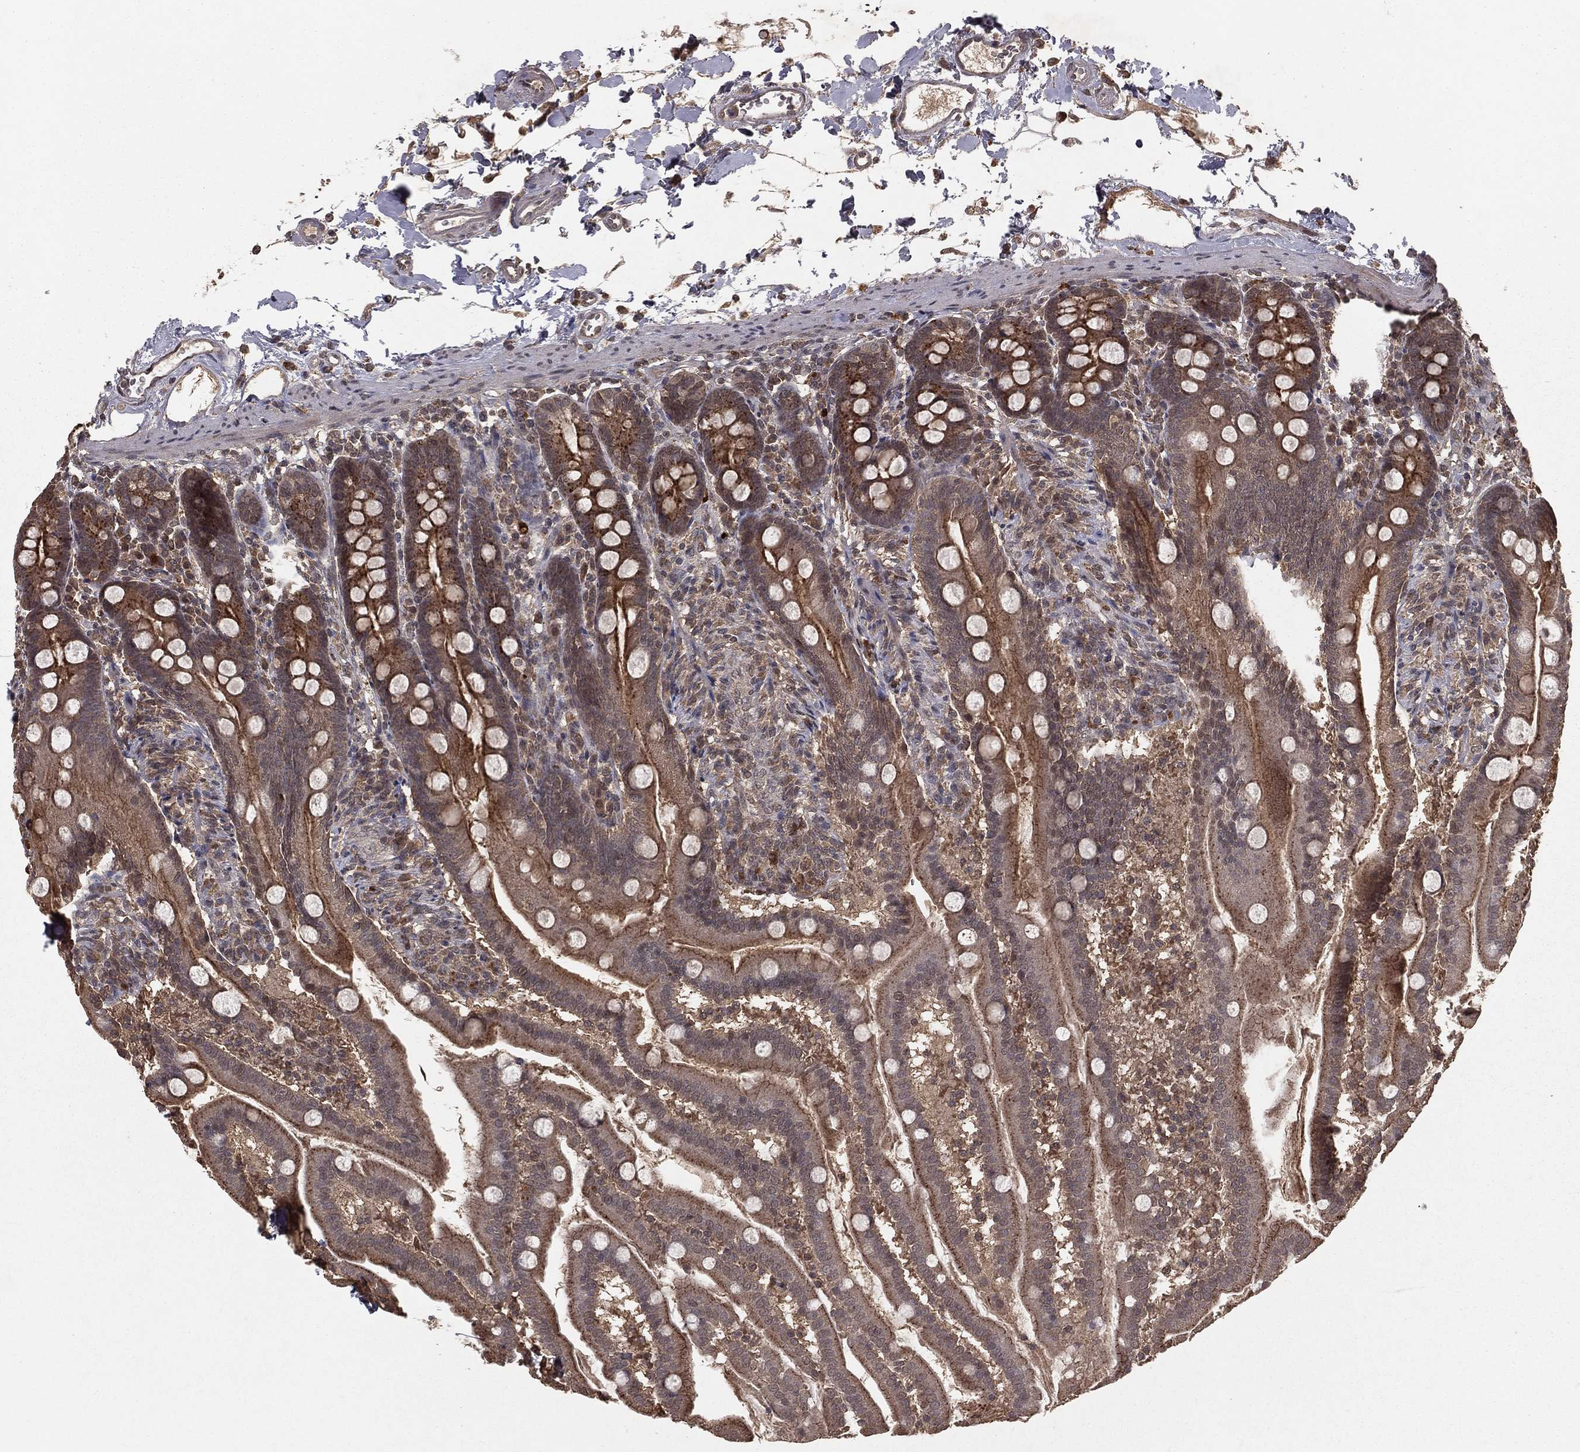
{"staining": {"intensity": "moderate", "quantity": ">75%", "location": "cytoplasmic/membranous"}, "tissue": "small intestine", "cell_type": "Glandular cells", "image_type": "normal", "snomed": [{"axis": "morphology", "description": "Normal tissue, NOS"}, {"axis": "topography", "description": "Small intestine"}], "caption": "Immunohistochemistry (IHC) micrograph of normal small intestine: human small intestine stained using immunohistochemistry (IHC) exhibits medium levels of moderate protein expression localized specifically in the cytoplasmic/membranous of glandular cells, appearing as a cytoplasmic/membranous brown color.", "gene": "ZDHHC15", "patient": {"sex": "female", "age": 44}}